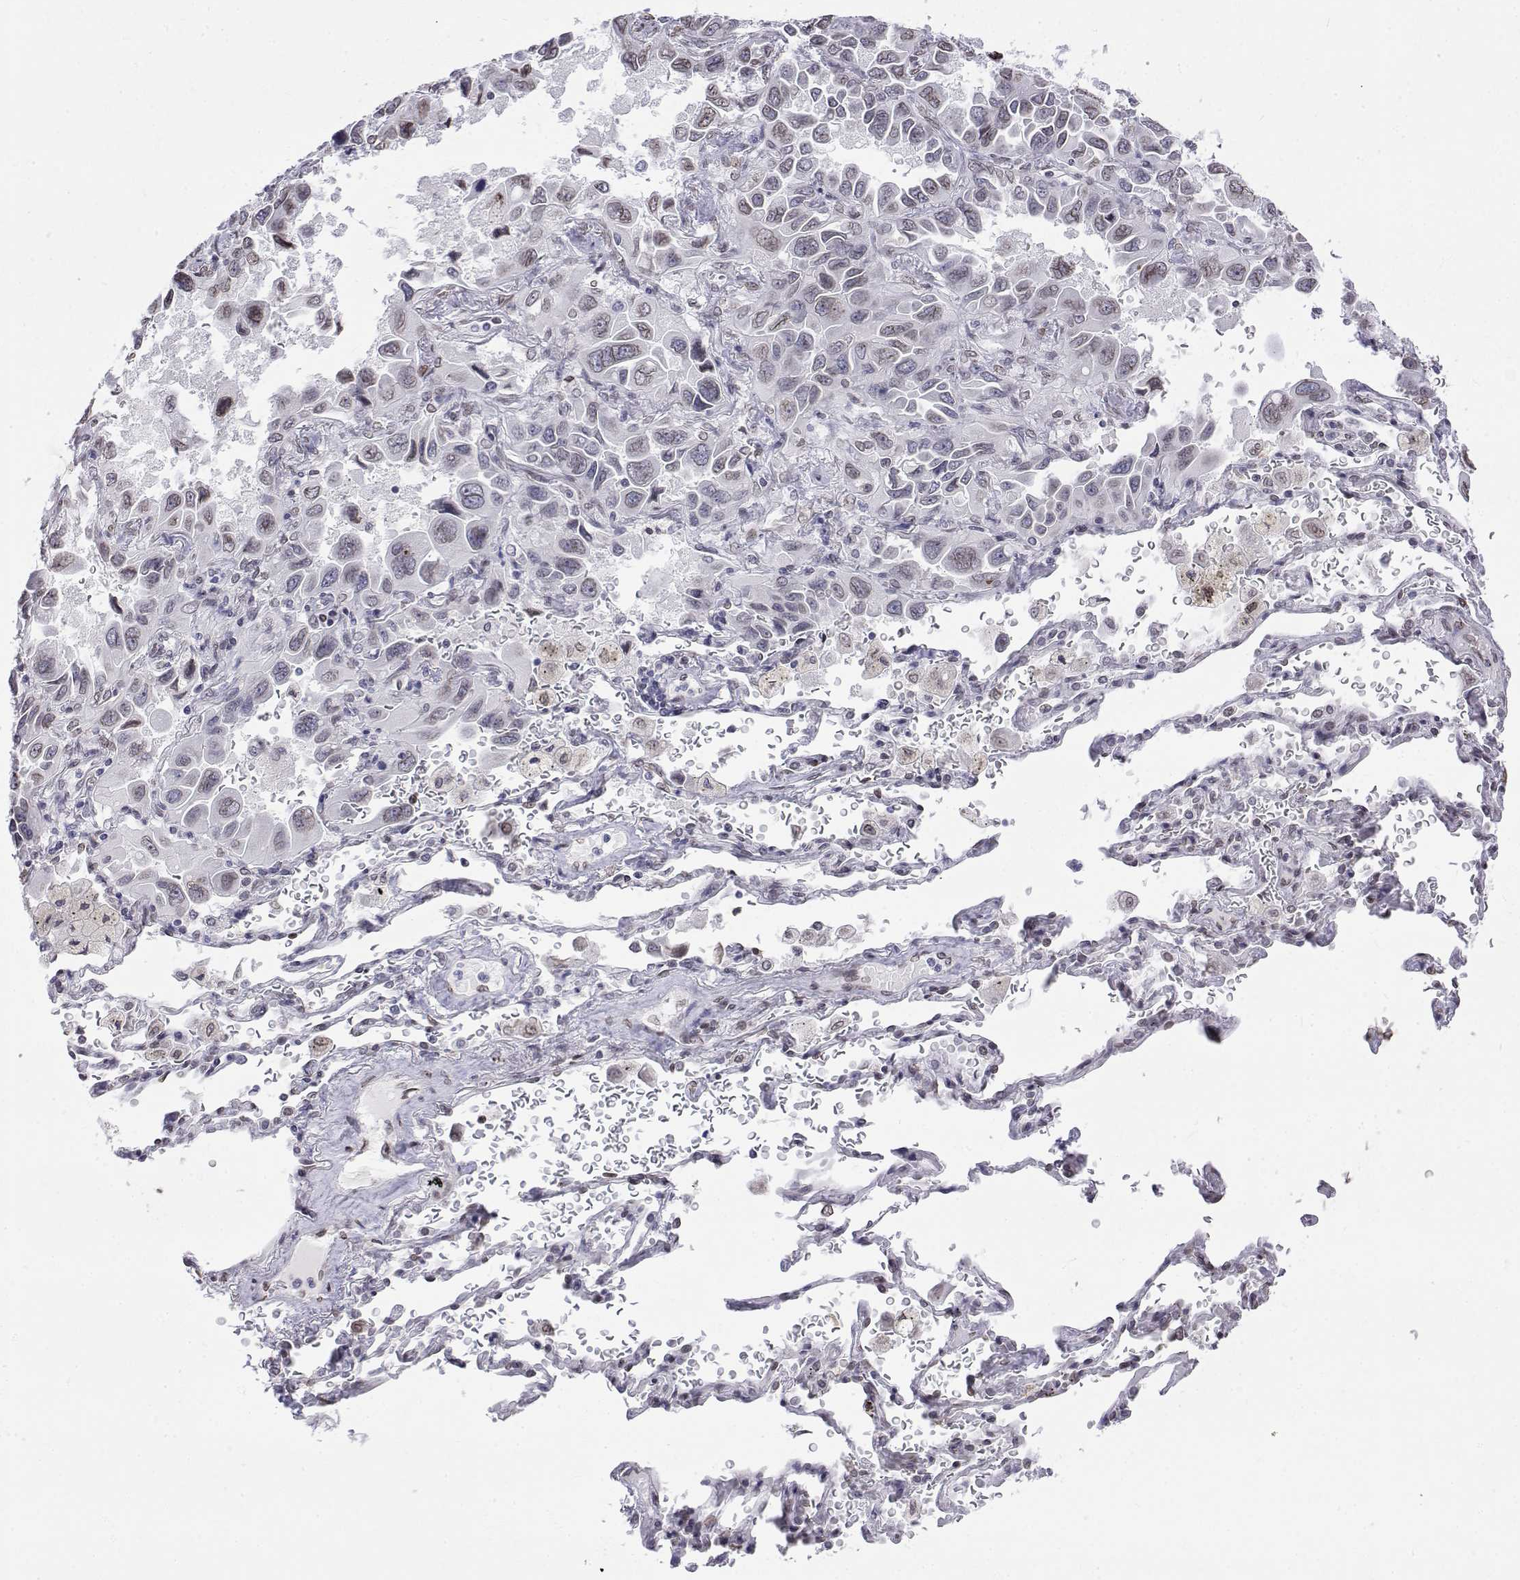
{"staining": {"intensity": "weak", "quantity": "<25%", "location": "nuclear"}, "tissue": "lung cancer", "cell_type": "Tumor cells", "image_type": "cancer", "snomed": [{"axis": "morphology", "description": "Adenocarcinoma, NOS"}, {"axis": "topography", "description": "Lung"}], "caption": "This is a micrograph of IHC staining of lung cancer, which shows no expression in tumor cells.", "gene": "ZNF532", "patient": {"sex": "male", "age": 64}}